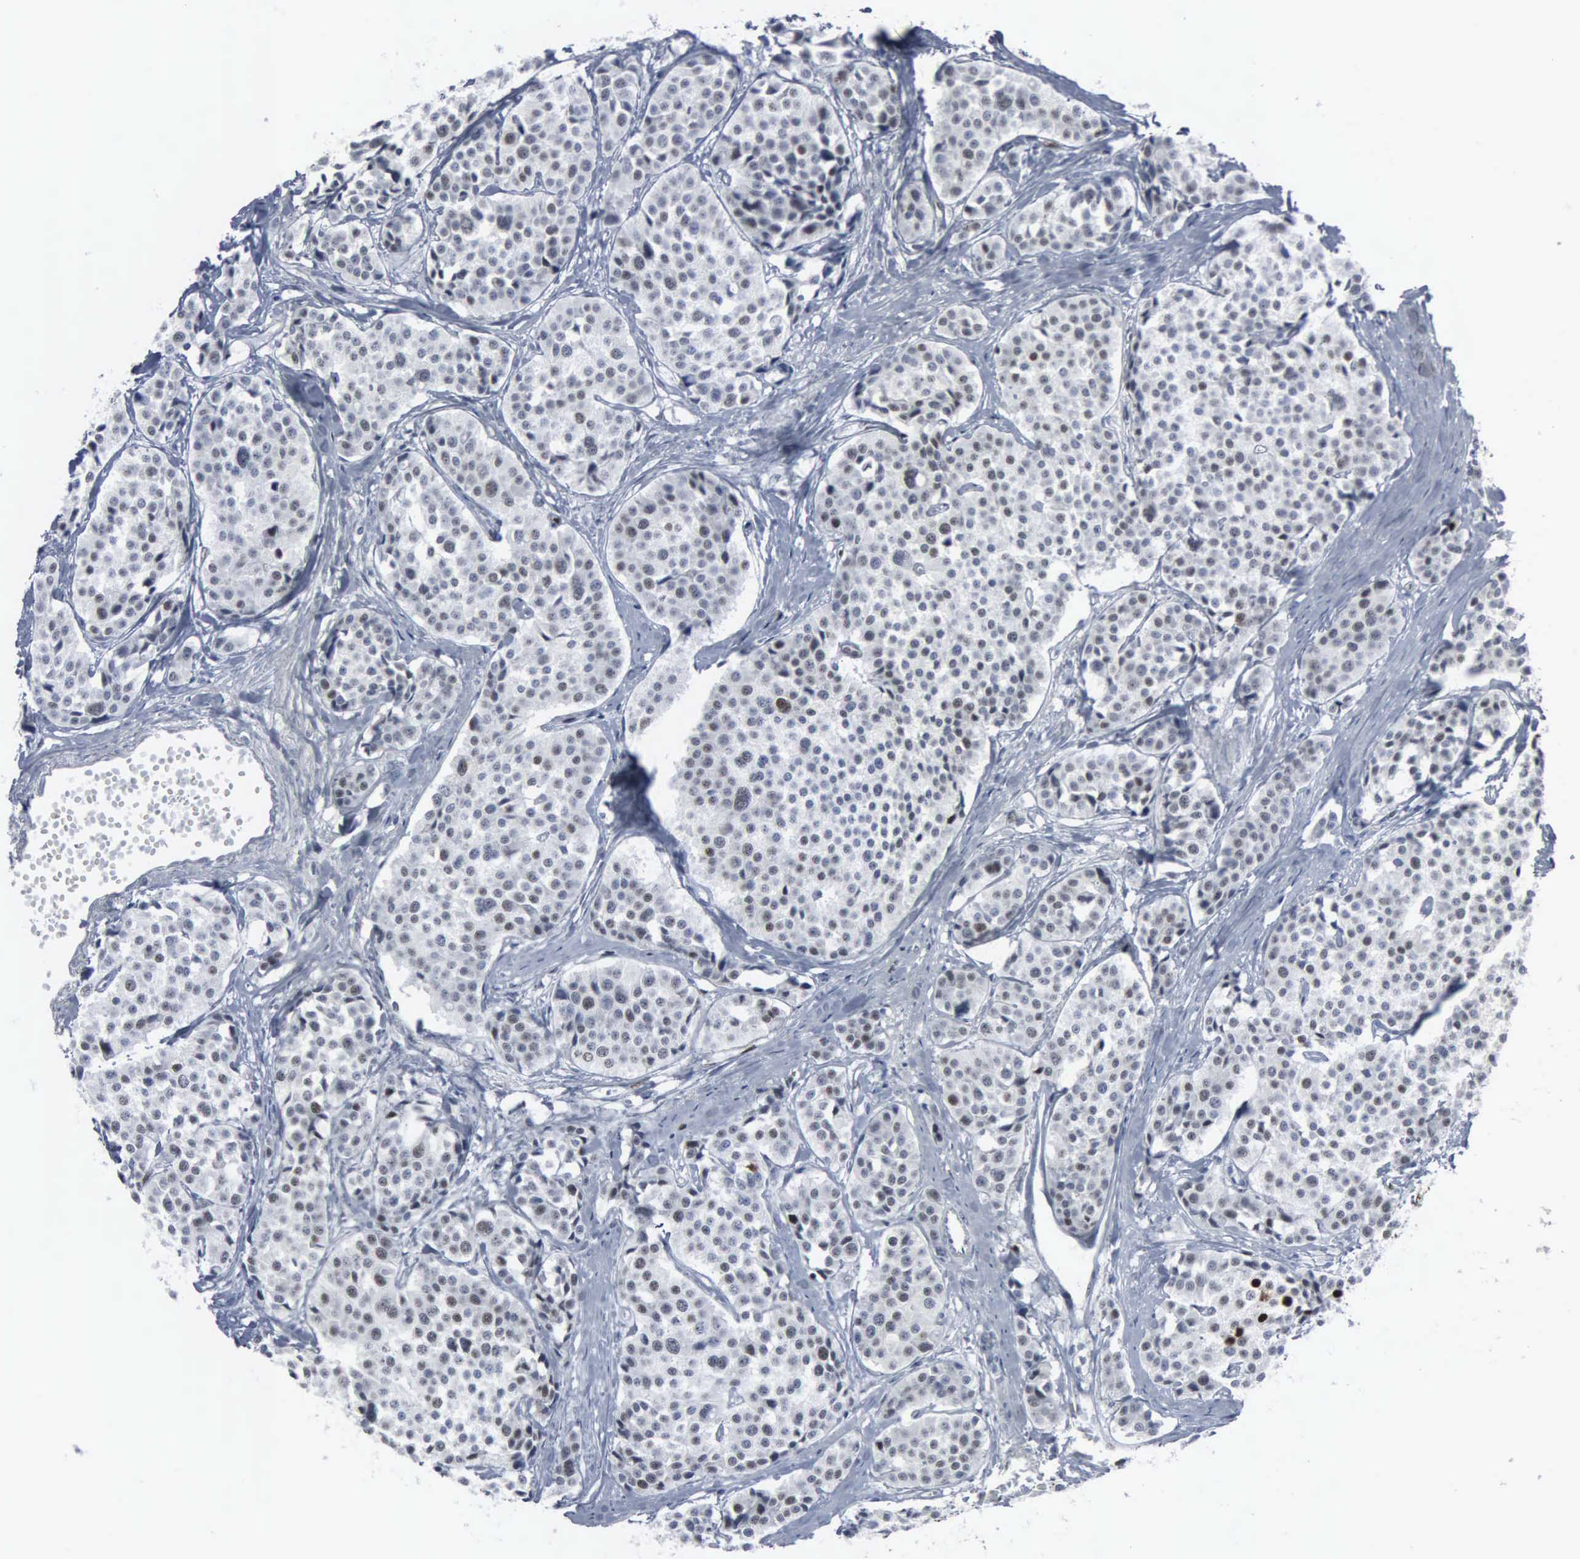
{"staining": {"intensity": "weak", "quantity": "25%-75%", "location": "nuclear"}, "tissue": "carcinoid", "cell_type": "Tumor cells", "image_type": "cancer", "snomed": [{"axis": "morphology", "description": "Carcinoid, malignant, NOS"}, {"axis": "topography", "description": "Small intestine"}], "caption": "Protein analysis of carcinoid (malignant) tissue displays weak nuclear expression in about 25%-75% of tumor cells.", "gene": "CCND3", "patient": {"sex": "male", "age": 60}}